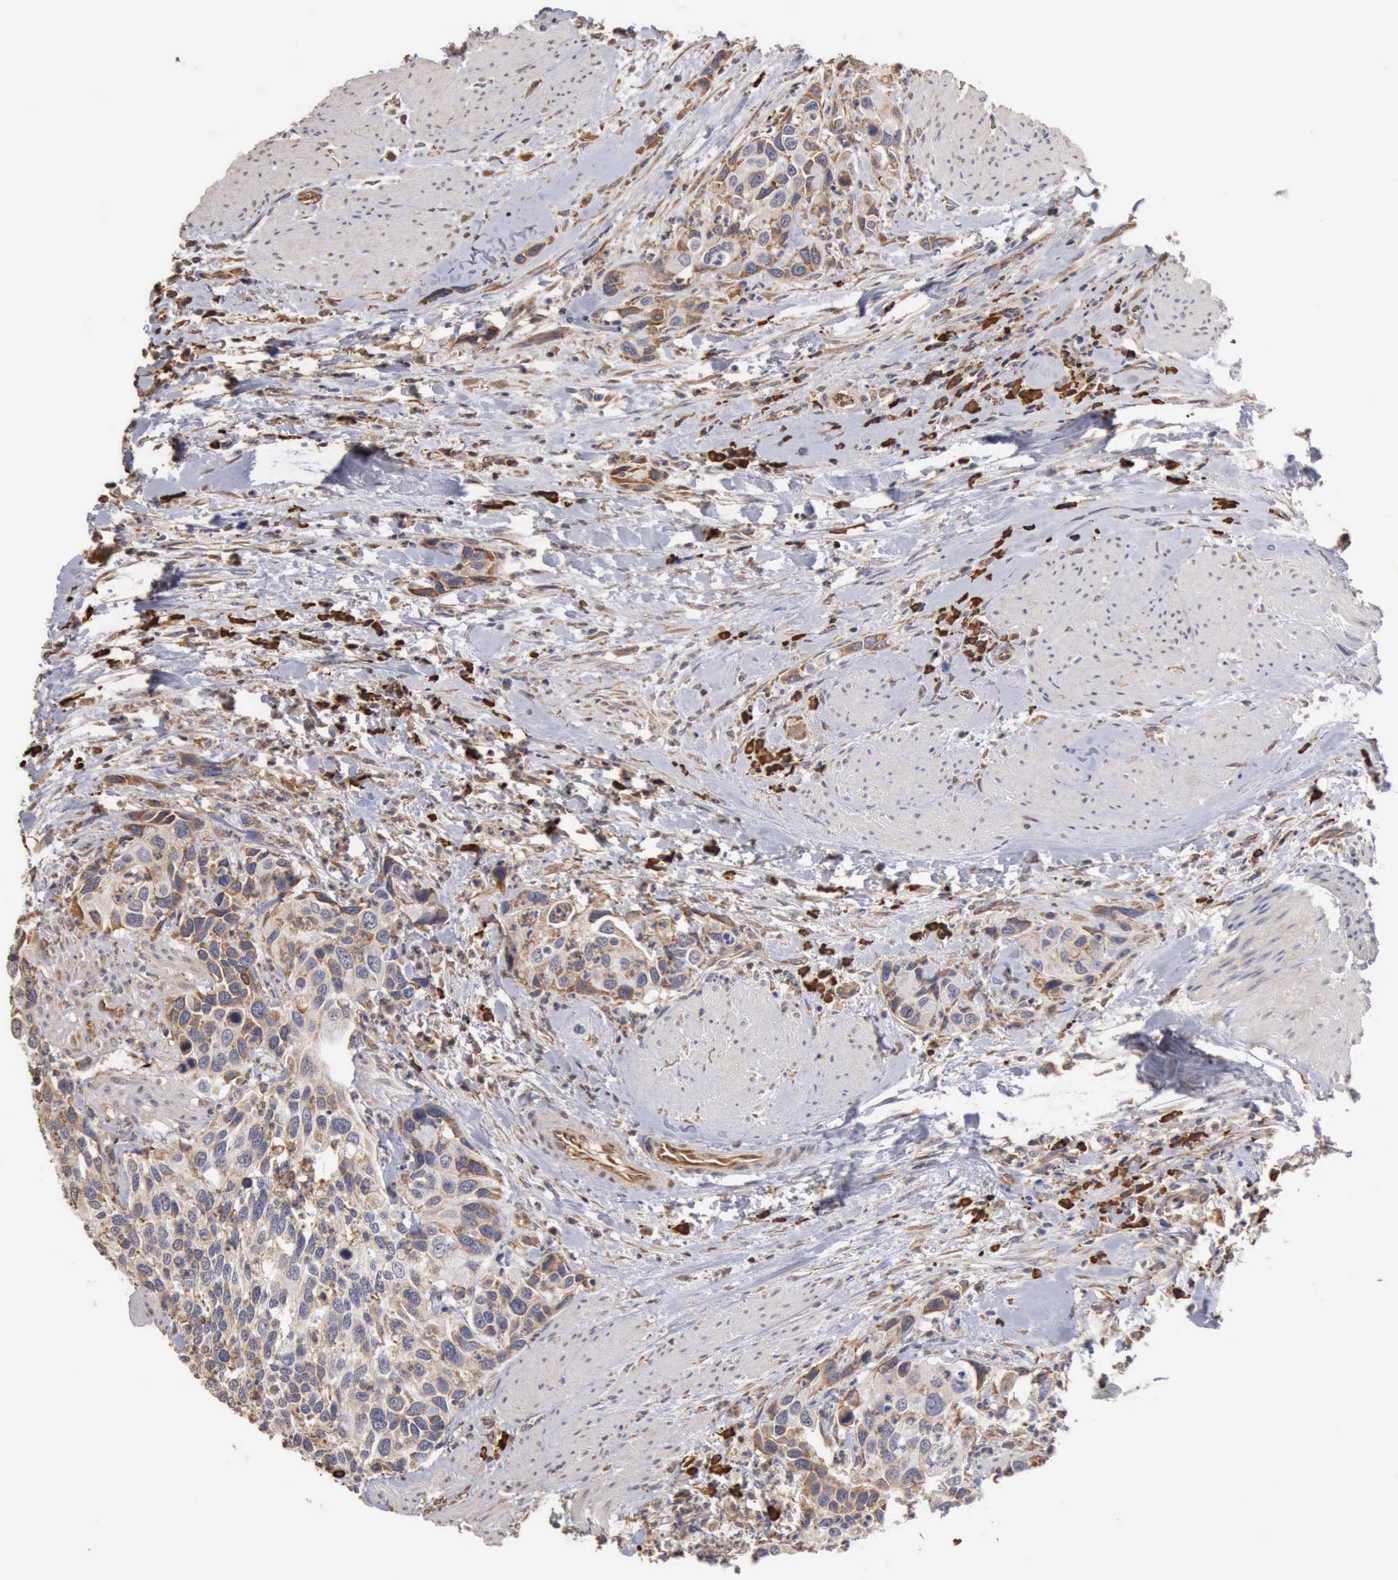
{"staining": {"intensity": "weak", "quantity": "<25%", "location": "cytoplasmic/membranous"}, "tissue": "urothelial cancer", "cell_type": "Tumor cells", "image_type": "cancer", "snomed": [{"axis": "morphology", "description": "Urothelial carcinoma, High grade"}, {"axis": "topography", "description": "Urinary bladder"}], "caption": "Urothelial cancer stained for a protein using immunohistochemistry exhibits no staining tumor cells.", "gene": "GPR101", "patient": {"sex": "male", "age": 66}}